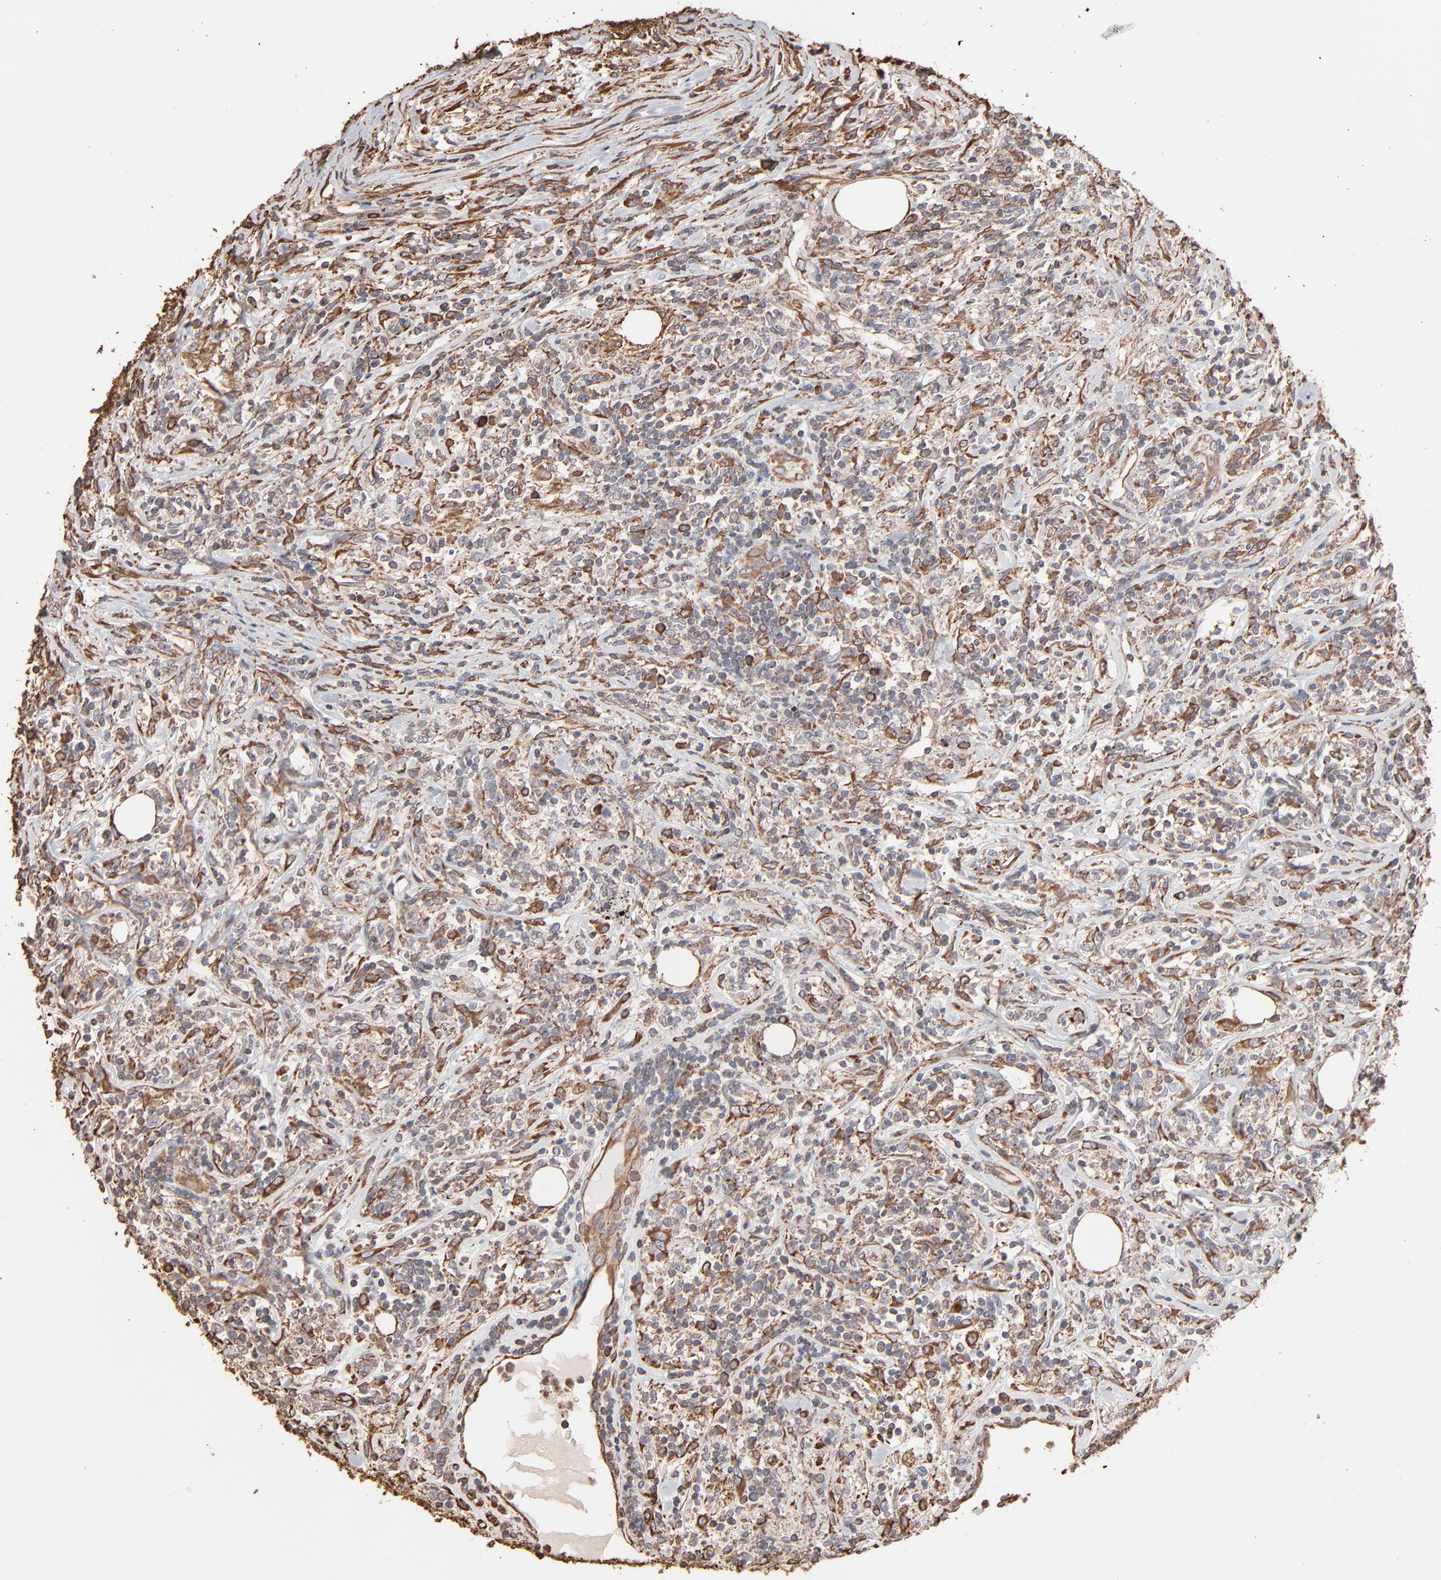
{"staining": {"intensity": "moderate", "quantity": ">75%", "location": "cytoplasmic/membranous"}, "tissue": "lymphoma", "cell_type": "Tumor cells", "image_type": "cancer", "snomed": [{"axis": "morphology", "description": "Malignant lymphoma, non-Hodgkin's type, High grade"}, {"axis": "topography", "description": "Lymph node"}], "caption": "Immunohistochemistry (IHC) of lymphoma shows medium levels of moderate cytoplasmic/membranous positivity in about >75% of tumor cells.", "gene": "PDIA3", "patient": {"sex": "female", "age": 84}}